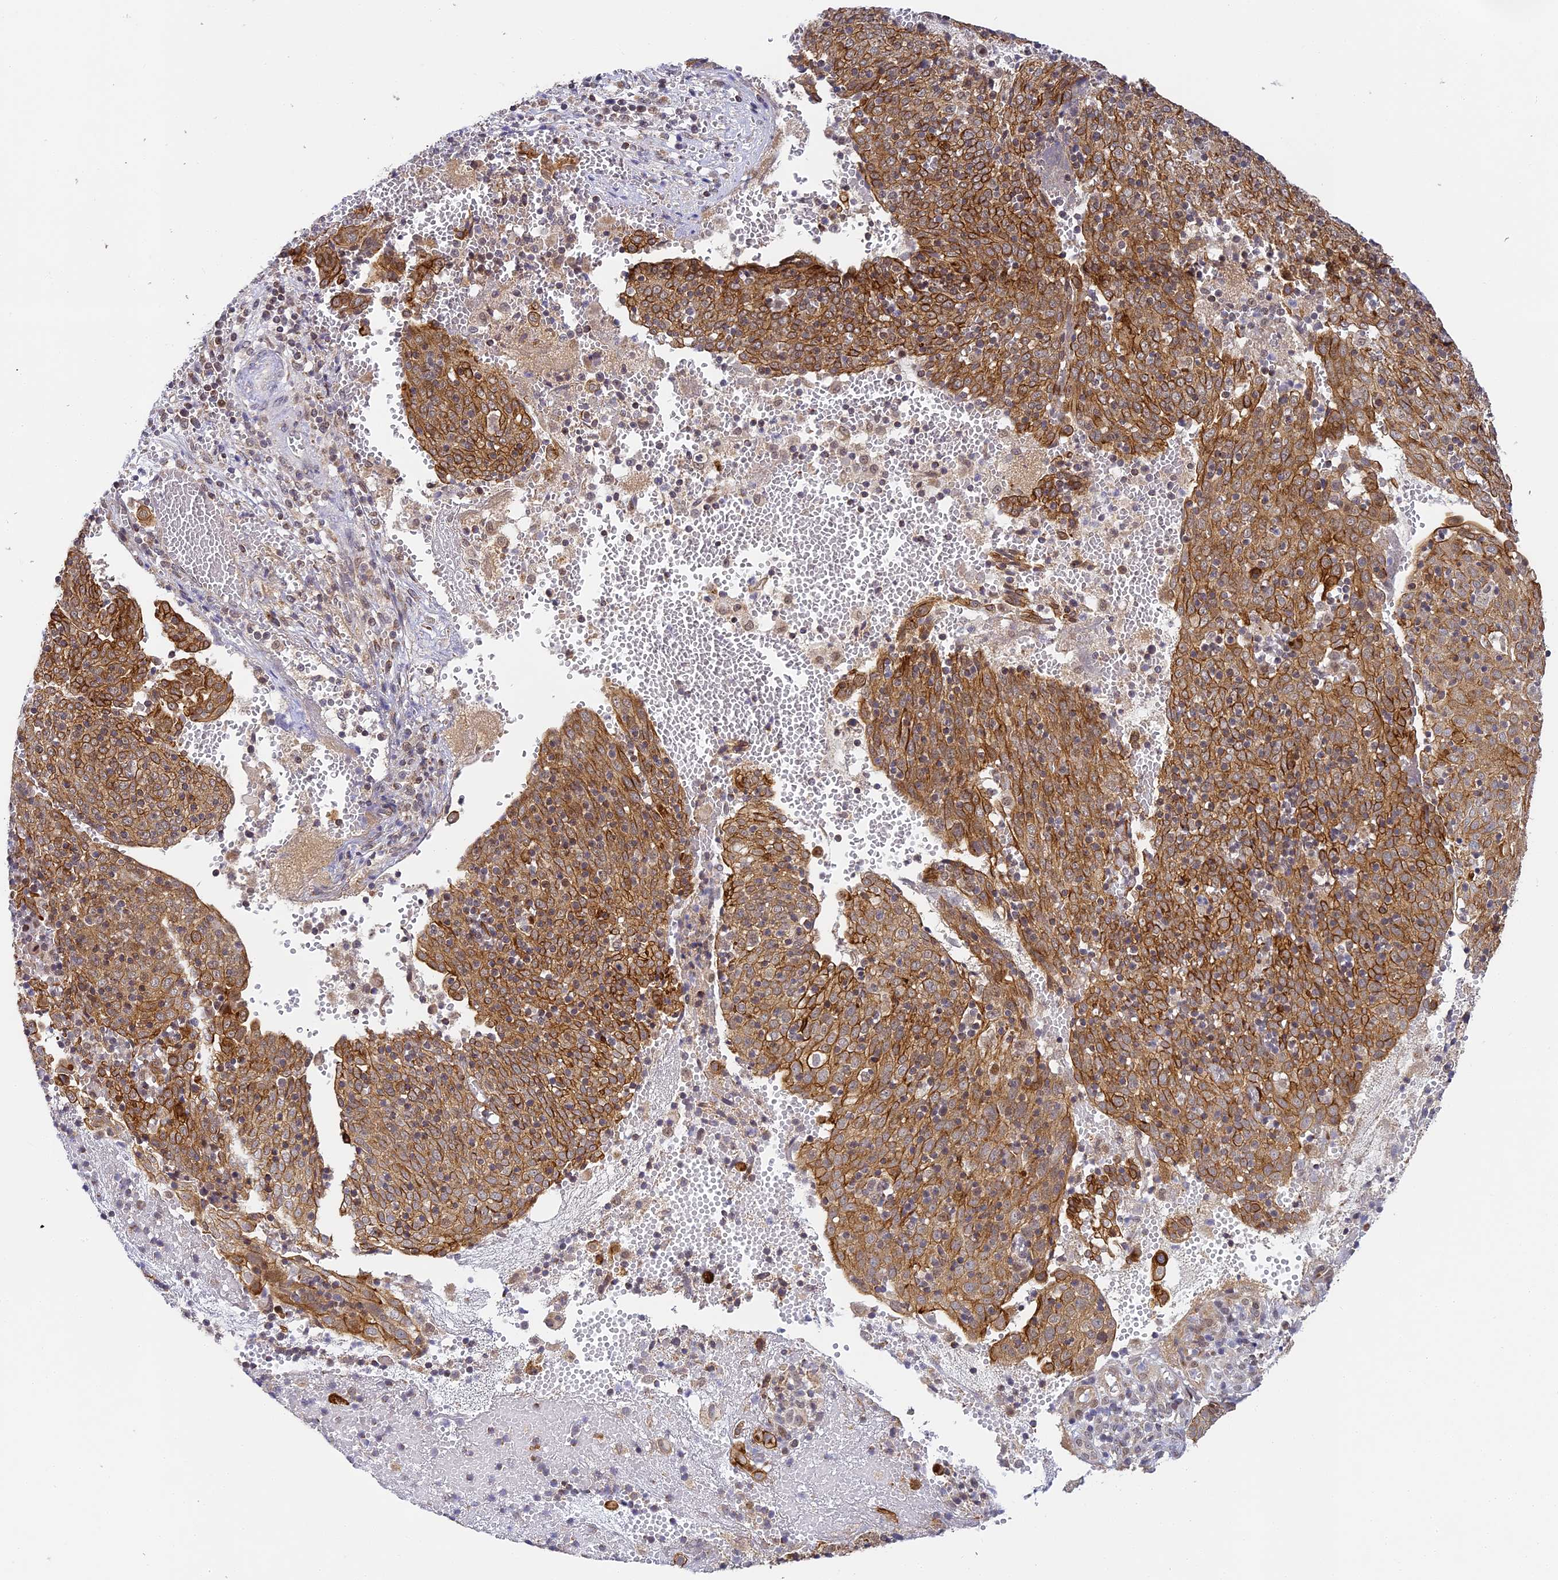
{"staining": {"intensity": "moderate", "quantity": ">75%", "location": "cytoplasmic/membranous"}, "tissue": "cervical cancer", "cell_type": "Tumor cells", "image_type": "cancer", "snomed": [{"axis": "morphology", "description": "Squamous cell carcinoma, NOS"}, {"axis": "topography", "description": "Cervix"}], "caption": "Protein analysis of cervical squamous cell carcinoma tissue reveals moderate cytoplasmic/membranous expression in approximately >75% of tumor cells.", "gene": "DNAAF10", "patient": {"sex": "female", "age": 67}}